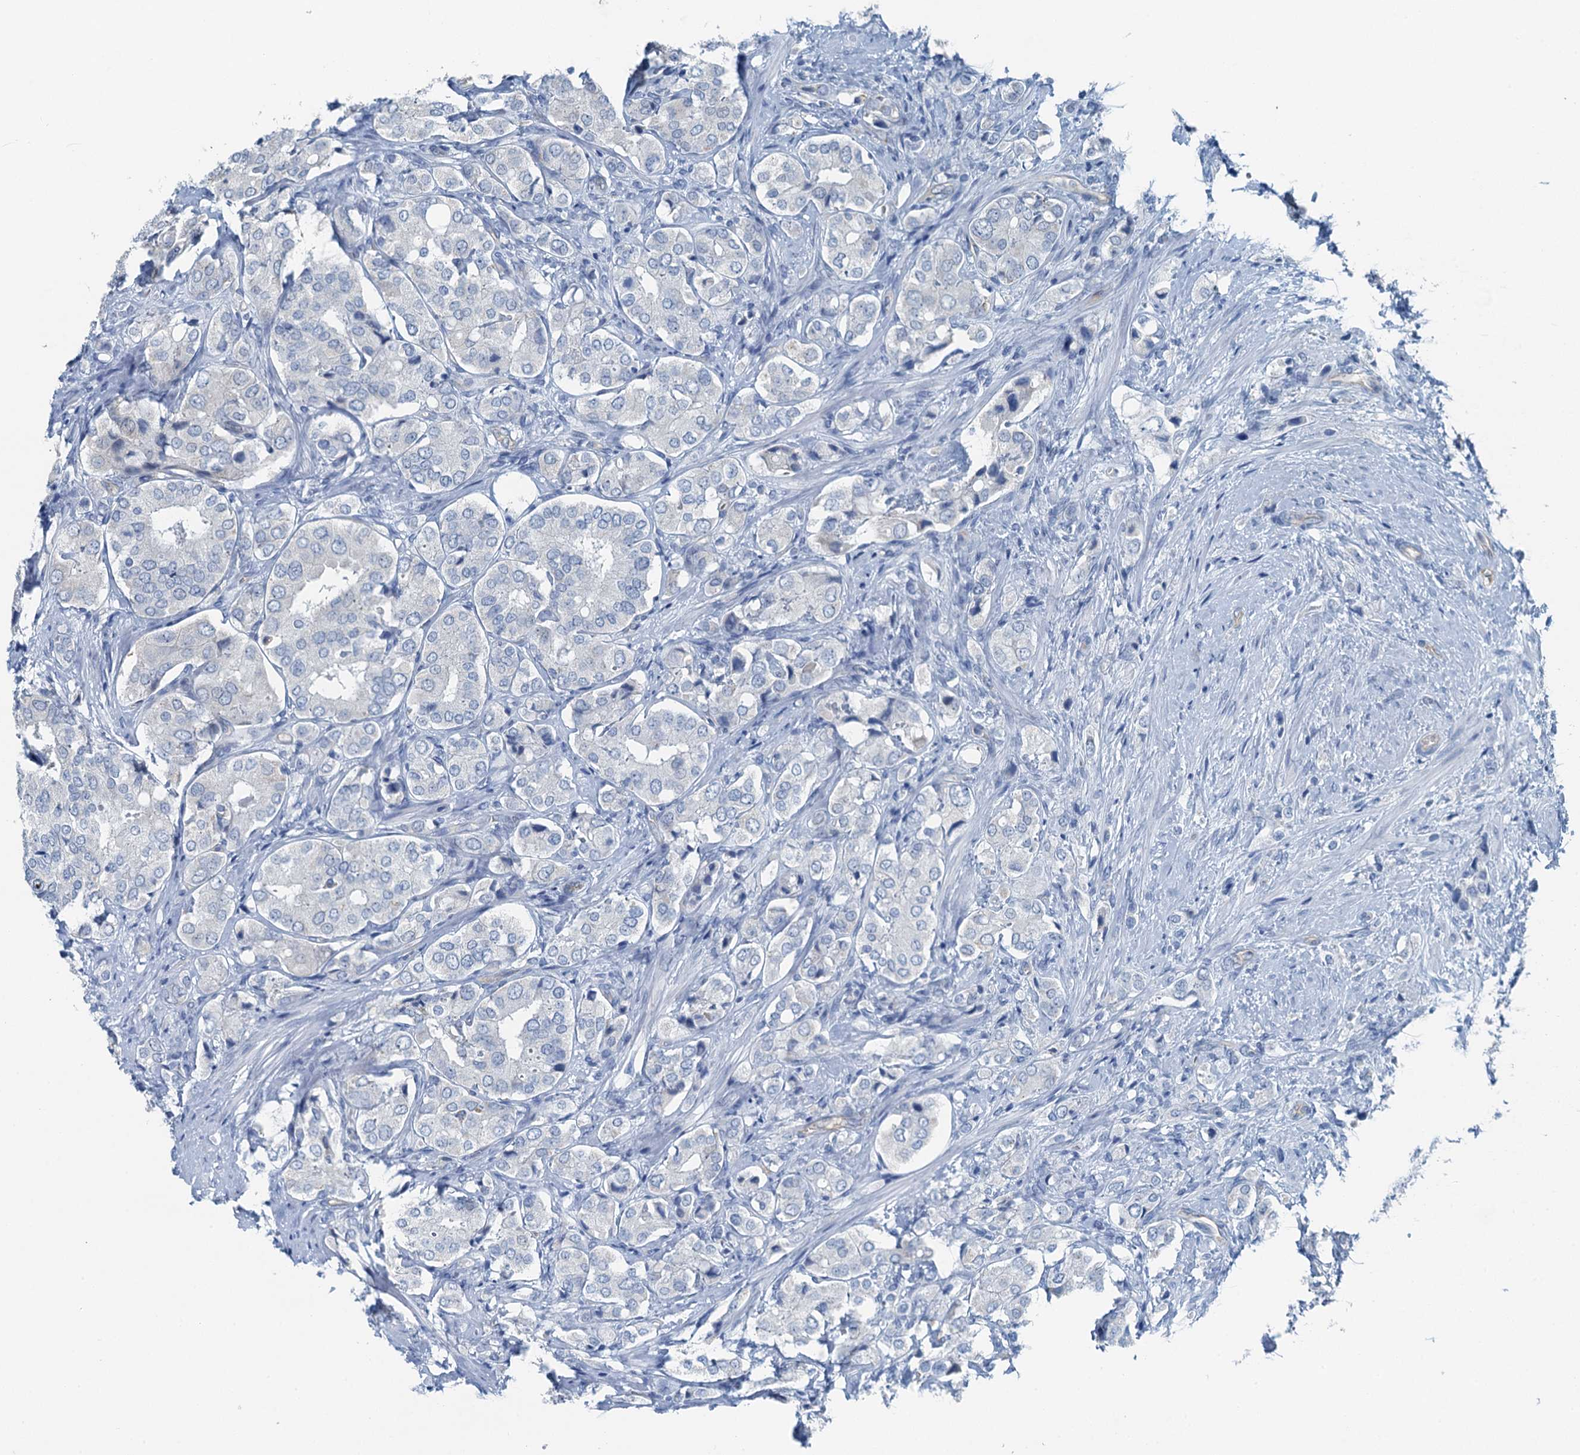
{"staining": {"intensity": "negative", "quantity": "none", "location": "none"}, "tissue": "prostate cancer", "cell_type": "Tumor cells", "image_type": "cancer", "snomed": [{"axis": "morphology", "description": "Adenocarcinoma, High grade"}, {"axis": "topography", "description": "Prostate"}], "caption": "Photomicrograph shows no protein expression in tumor cells of prostate cancer (adenocarcinoma (high-grade)) tissue.", "gene": "GFOD2", "patient": {"sex": "male", "age": 65}}